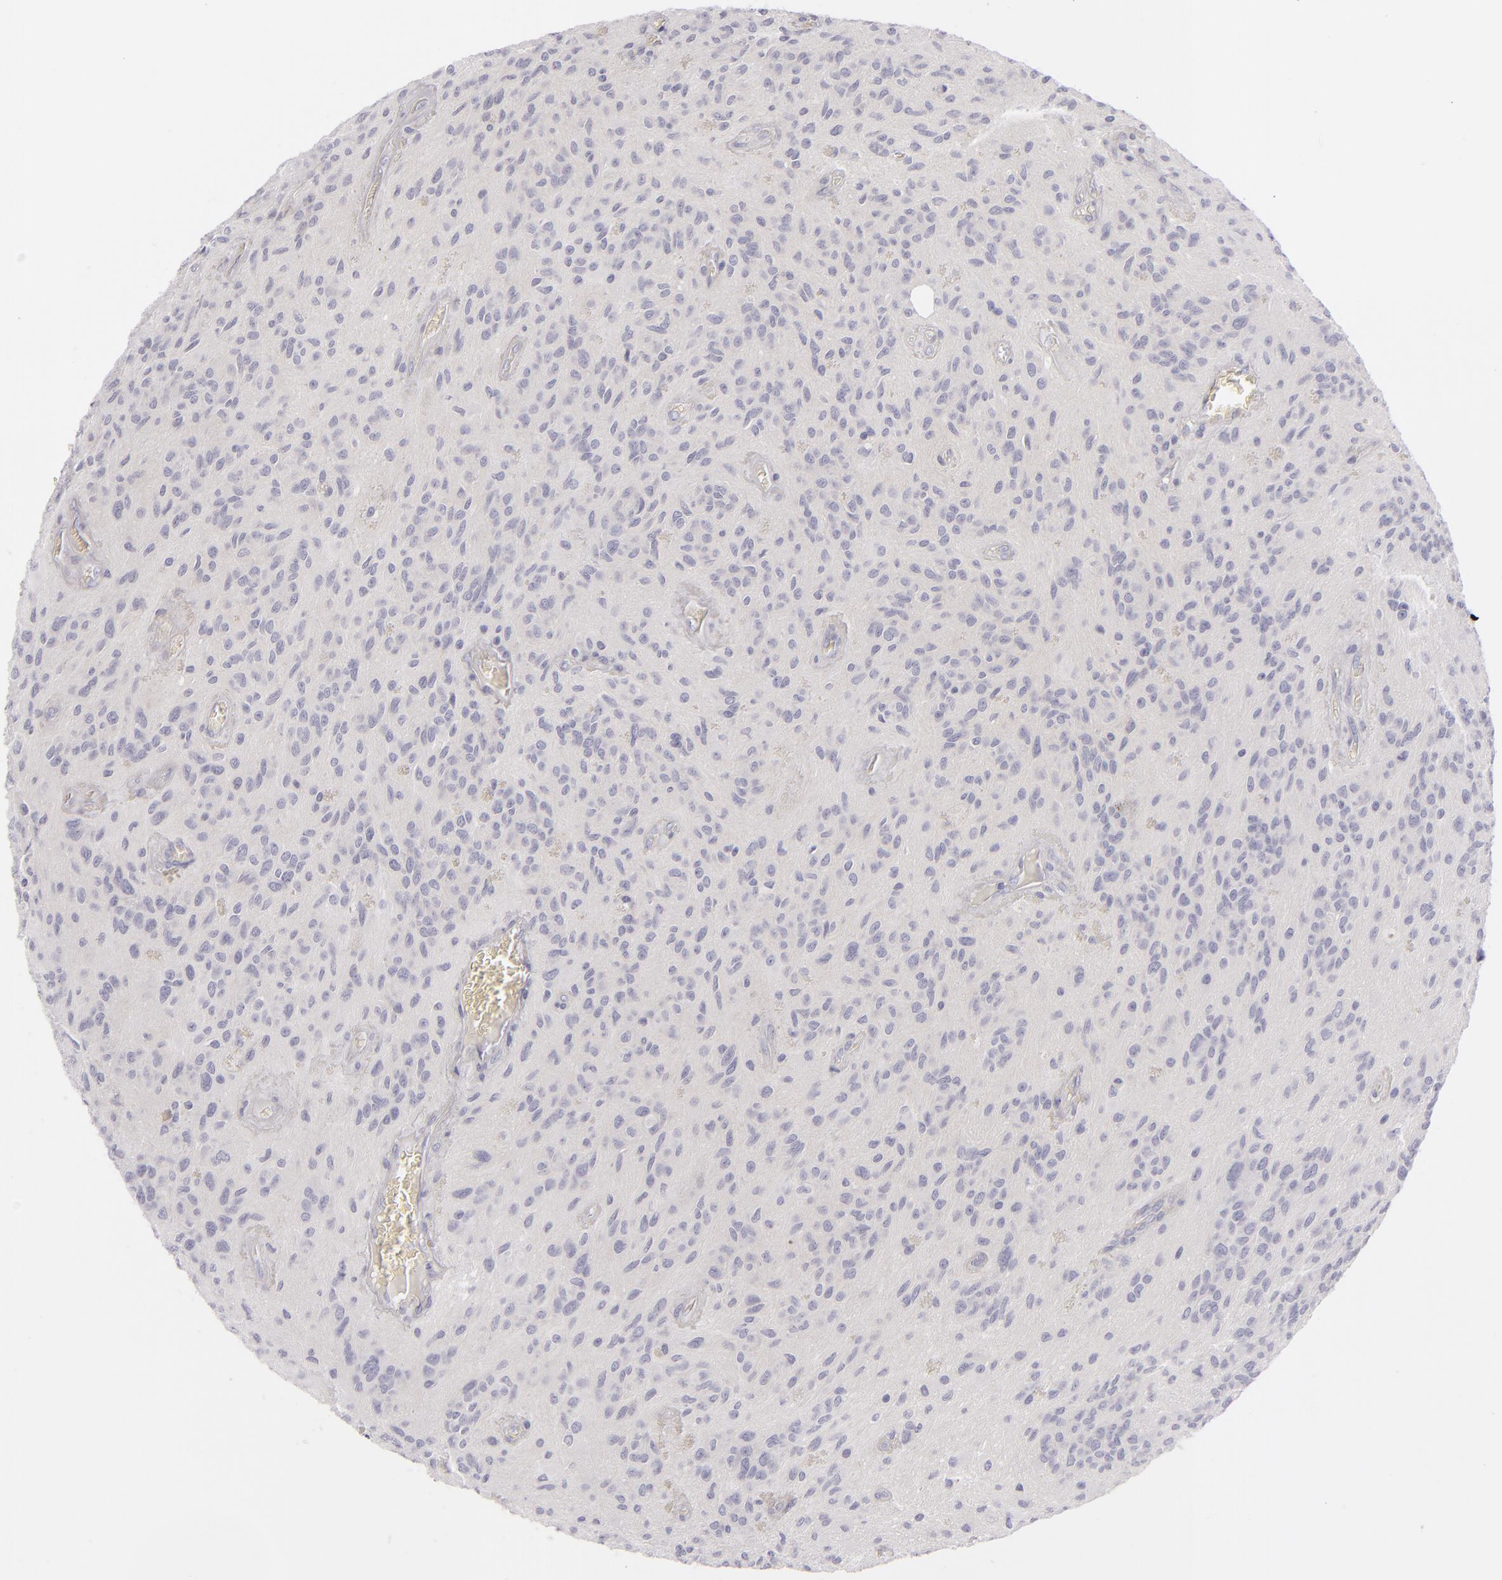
{"staining": {"intensity": "negative", "quantity": "none", "location": "none"}, "tissue": "glioma", "cell_type": "Tumor cells", "image_type": "cancer", "snomed": [{"axis": "morphology", "description": "Glioma, malignant, Low grade"}, {"axis": "topography", "description": "Brain"}], "caption": "Photomicrograph shows no protein expression in tumor cells of glioma tissue.", "gene": "DLG4", "patient": {"sex": "female", "age": 15}}